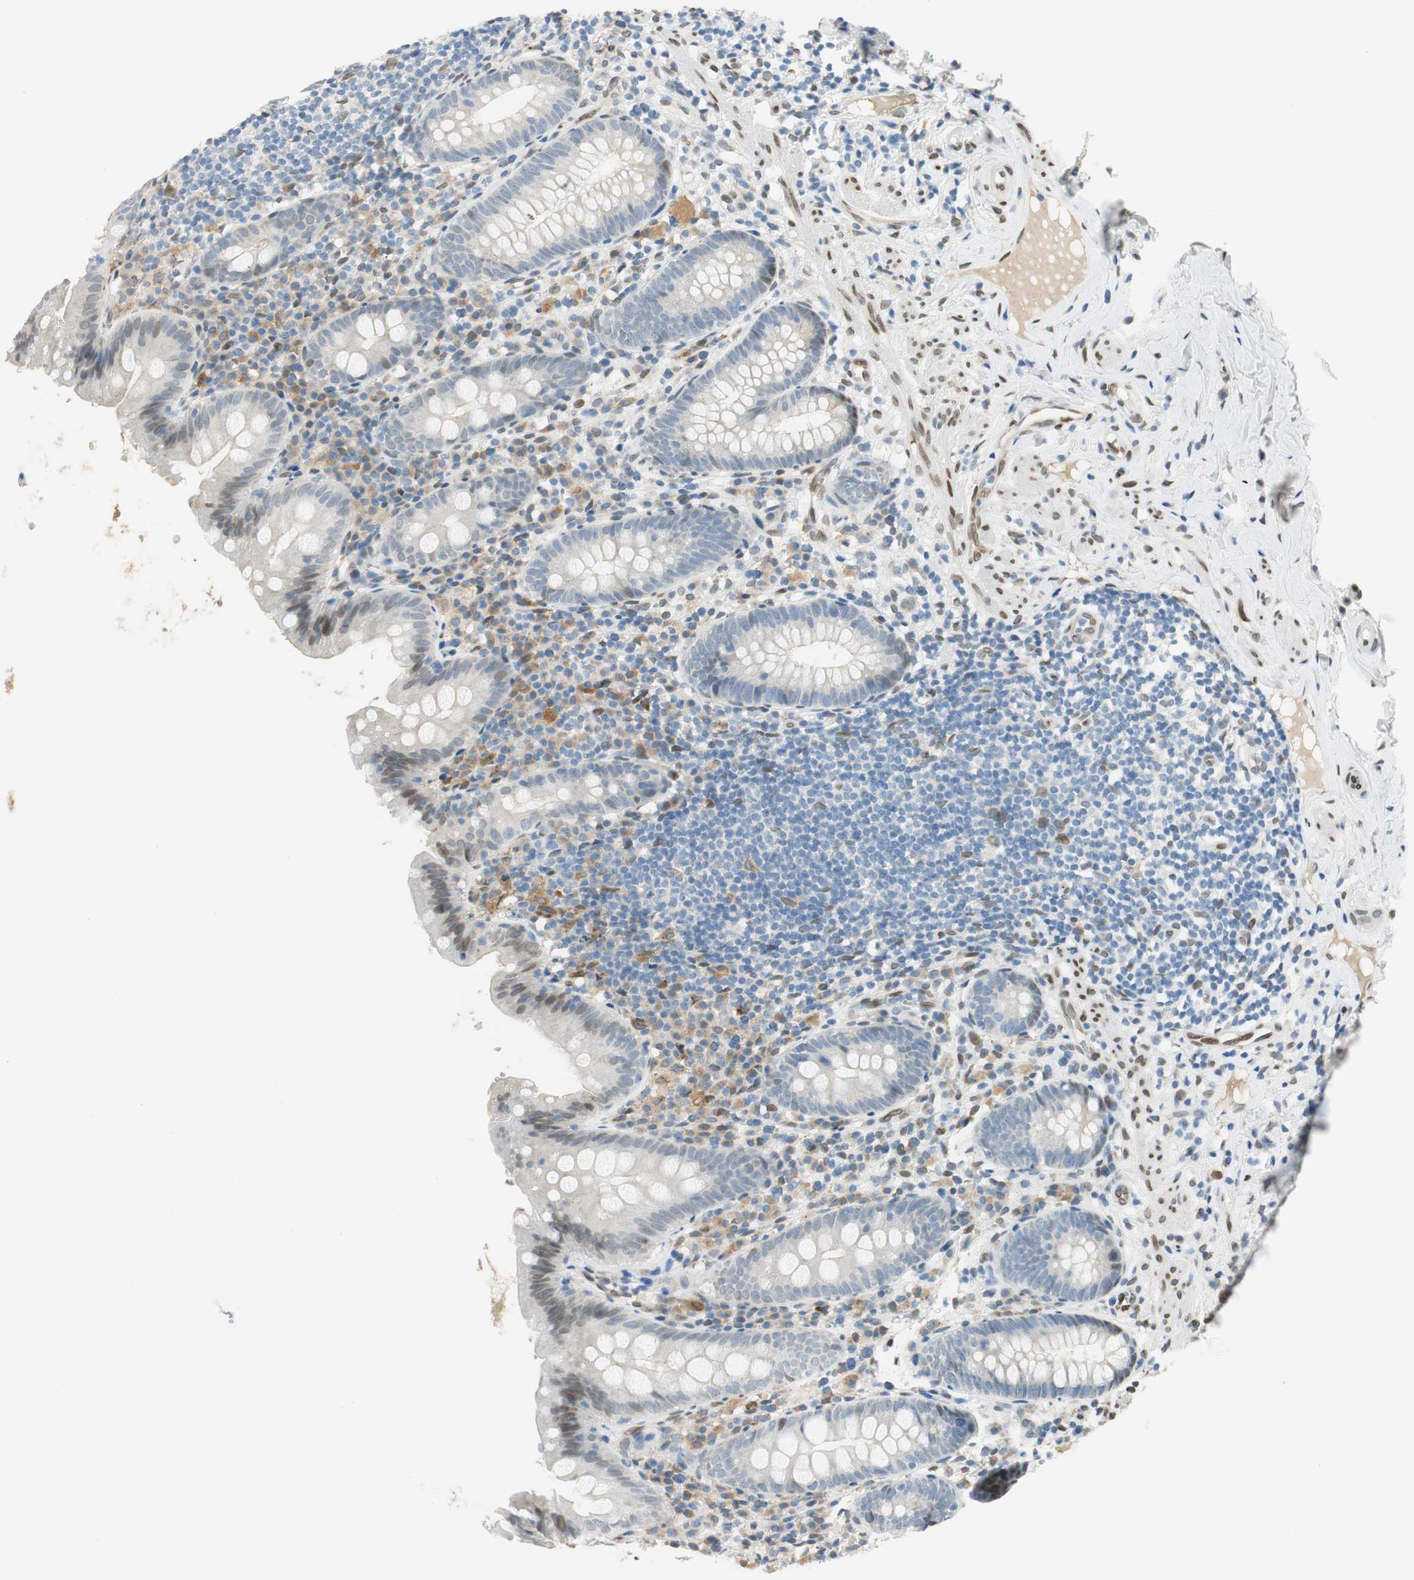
{"staining": {"intensity": "negative", "quantity": "none", "location": "none"}, "tissue": "appendix", "cell_type": "Glandular cells", "image_type": "normal", "snomed": [{"axis": "morphology", "description": "Normal tissue, NOS"}, {"axis": "topography", "description": "Appendix"}], "caption": "There is no significant expression in glandular cells of appendix. Nuclei are stained in blue.", "gene": "TMEM260", "patient": {"sex": "male", "age": 52}}